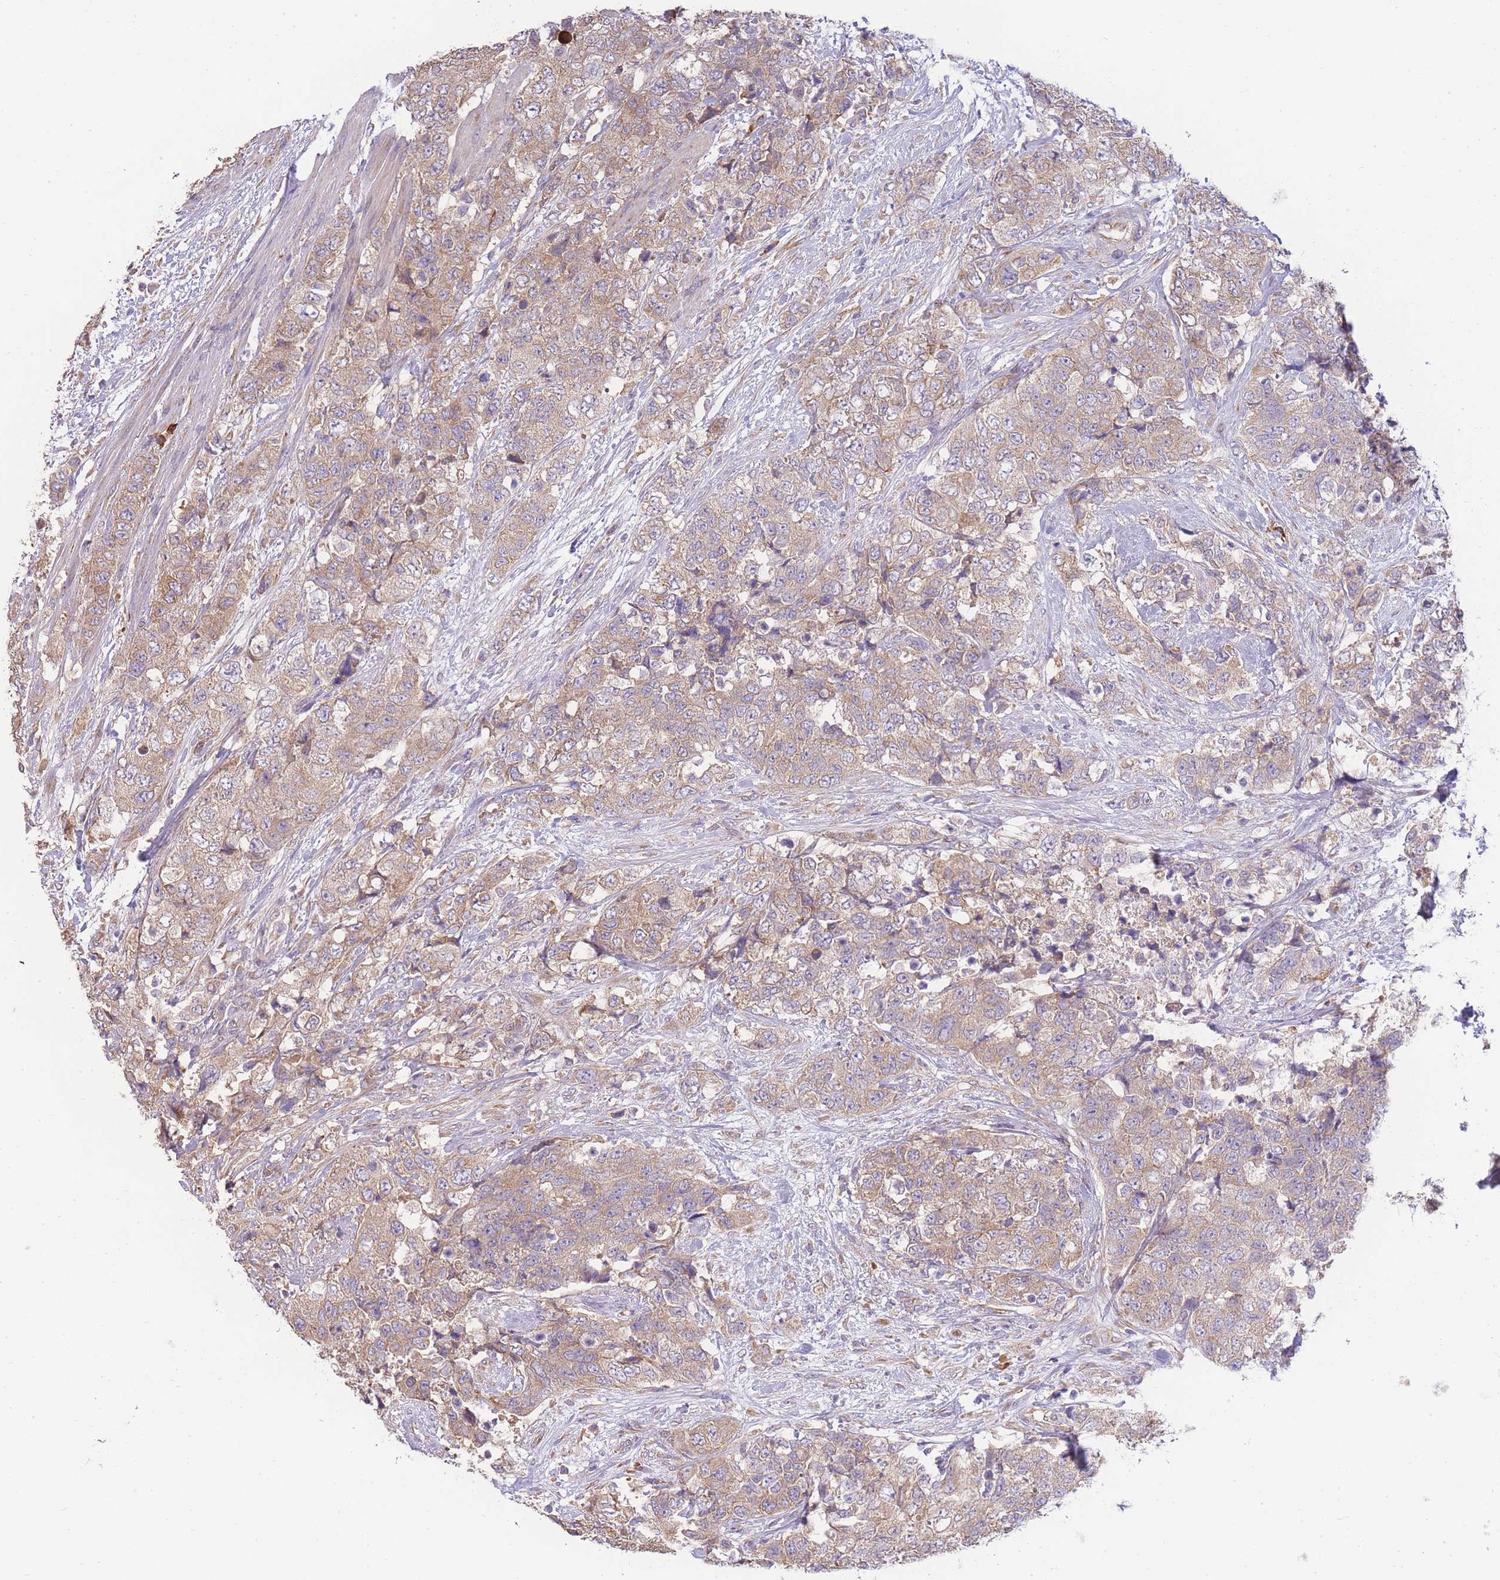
{"staining": {"intensity": "moderate", "quantity": ">75%", "location": "cytoplasmic/membranous"}, "tissue": "urothelial cancer", "cell_type": "Tumor cells", "image_type": "cancer", "snomed": [{"axis": "morphology", "description": "Urothelial carcinoma, High grade"}, {"axis": "topography", "description": "Urinary bladder"}], "caption": "High-power microscopy captured an IHC micrograph of urothelial cancer, revealing moderate cytoplasmic/membranous staining in about >75% of tumor cells.", "gene": "BEX1", "patient": {"sex": "female", "age": 78}}